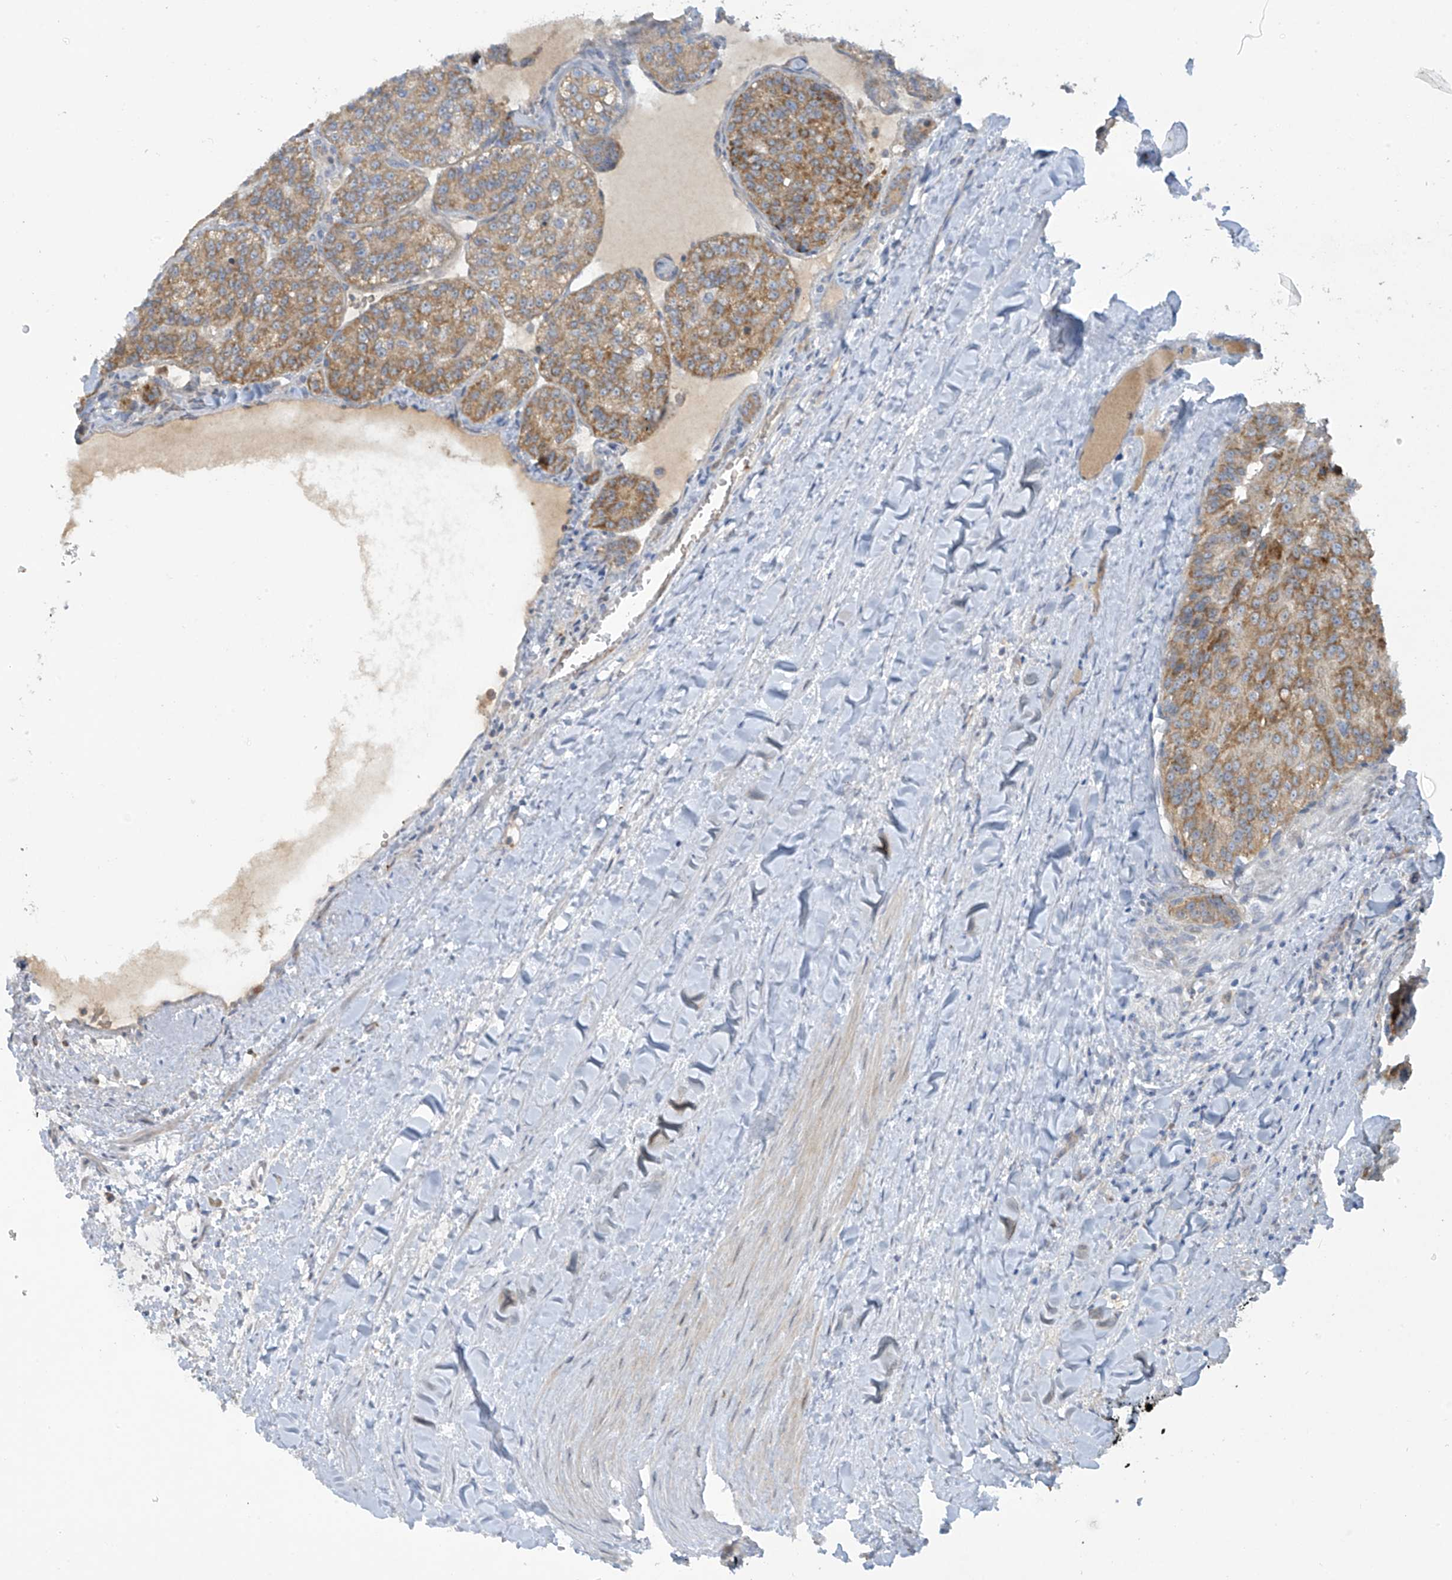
{"staining": {"intensity": "moderate", "quantity": ">75%", "location": "cytoplasmic/membranous"}, "tissue": "renal cancer", "cell_type": "Tumor cells", "image_type": "cancer", "snomed": [{"axis": "morphology", "description": "Adenocarcinoma, NOS"}, {"axis": "topography", "description": "Kidney"}], "caption": "Brown immunohistochemical staining in renal cancer (adenocarcinoma) reveals moderate cytoplasmic/membranous staining in approximately >75% of tumor cells. (brown staining indicates protein expression, while blue staining denotes nuclei).", "gene": "METTL18", "patient": {"sex": "female", "age": 63}}